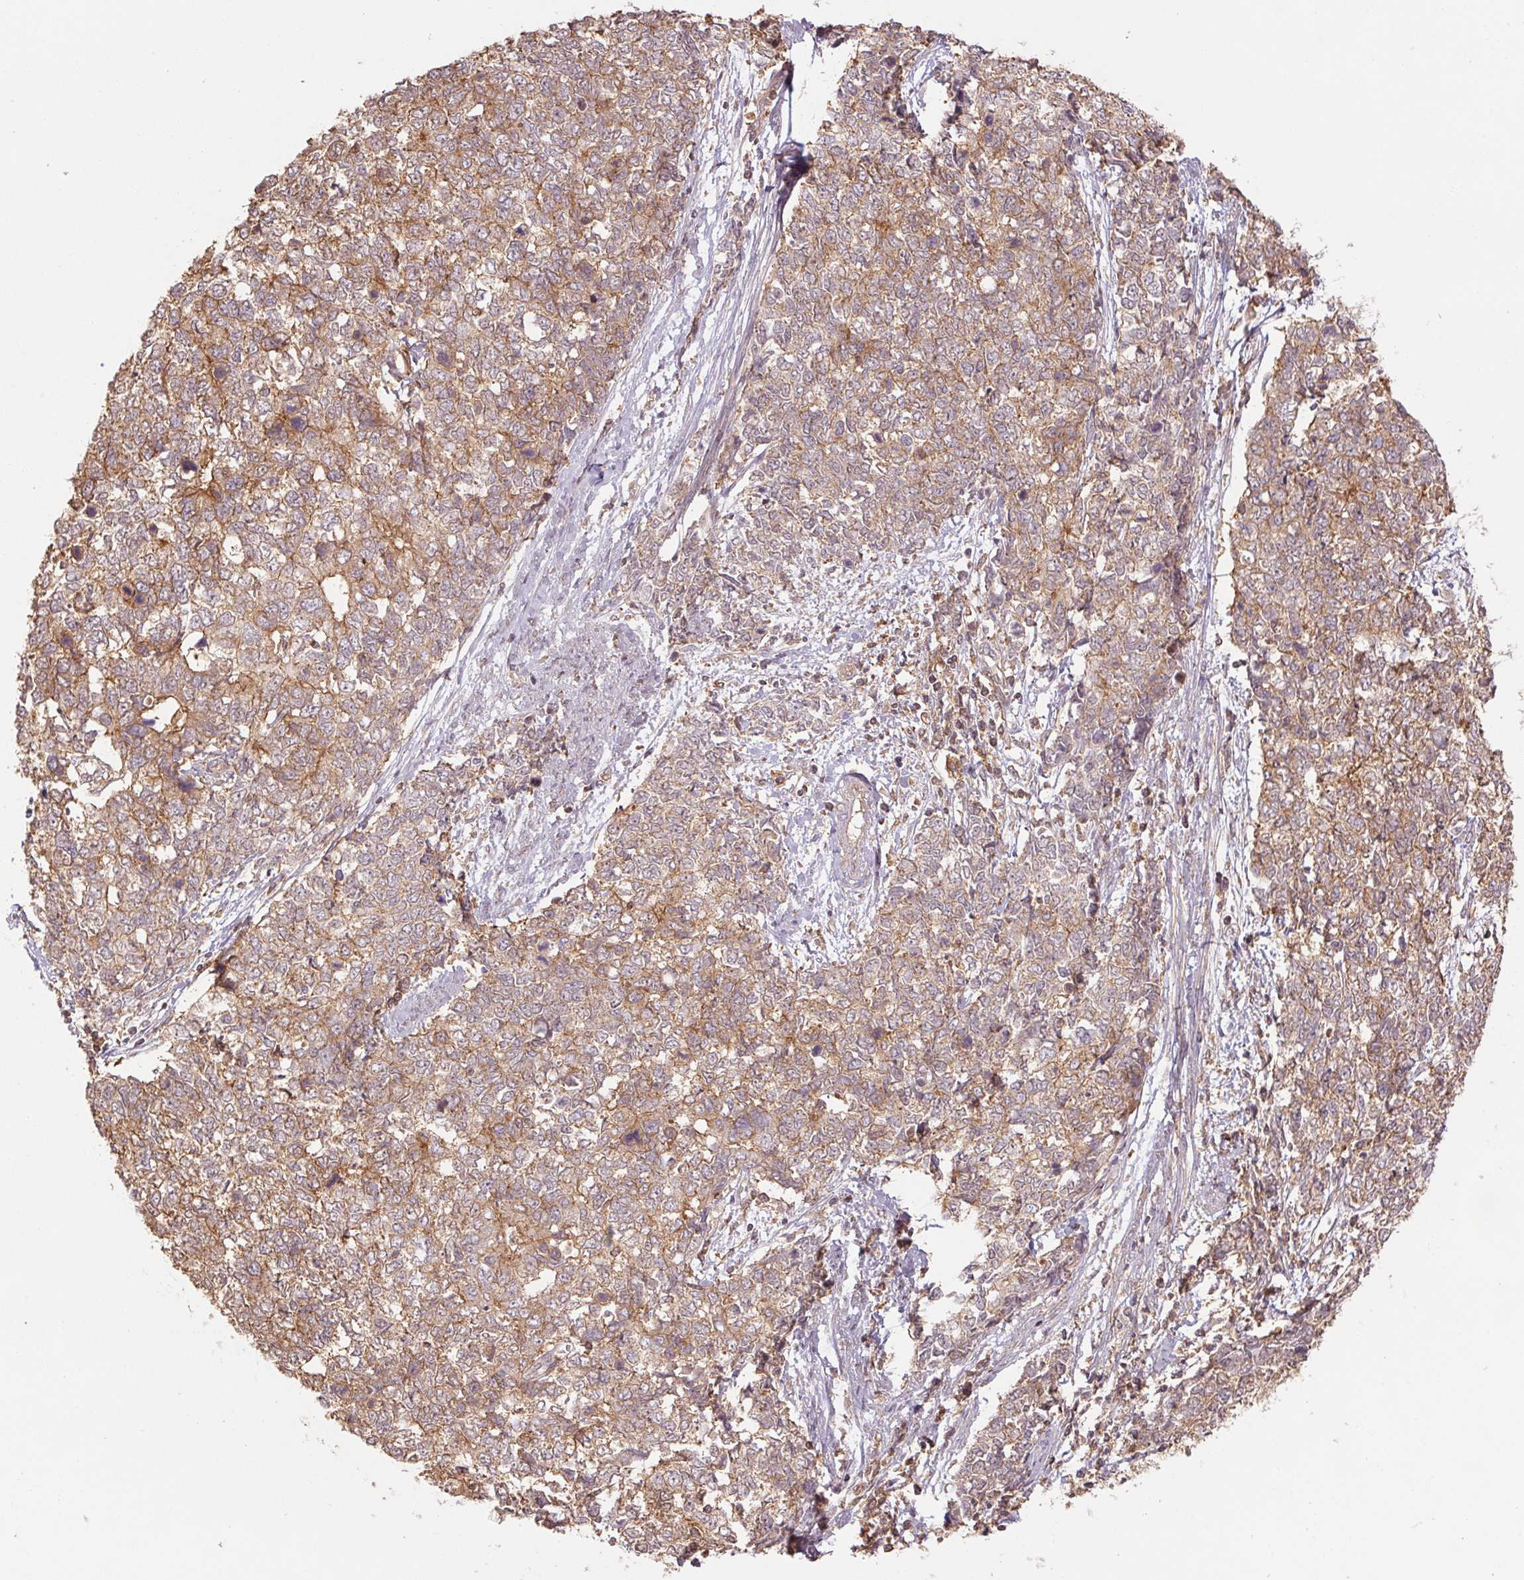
{"staining": {"intensity": "moderate", "quantity": ">75%", "location": "cytoplasmic/membranous"}, "tissue": "cervical cancer", "cell_type": "Tumor cells", "image_type": "cancer", "snomed": [{"axis": "morphology", "description": "Adenocarcinoma, NOS"}, {"axis": "topography", "description": "Cervix"}], "caption": "Cervical adenocarcinoma stained with IHC demonstrates moderate cytoplasmic/membranous expression in about >75% of tumor cells.", "gene": "TUBA3D", "patient": {"sex": "female", "age": 63}}